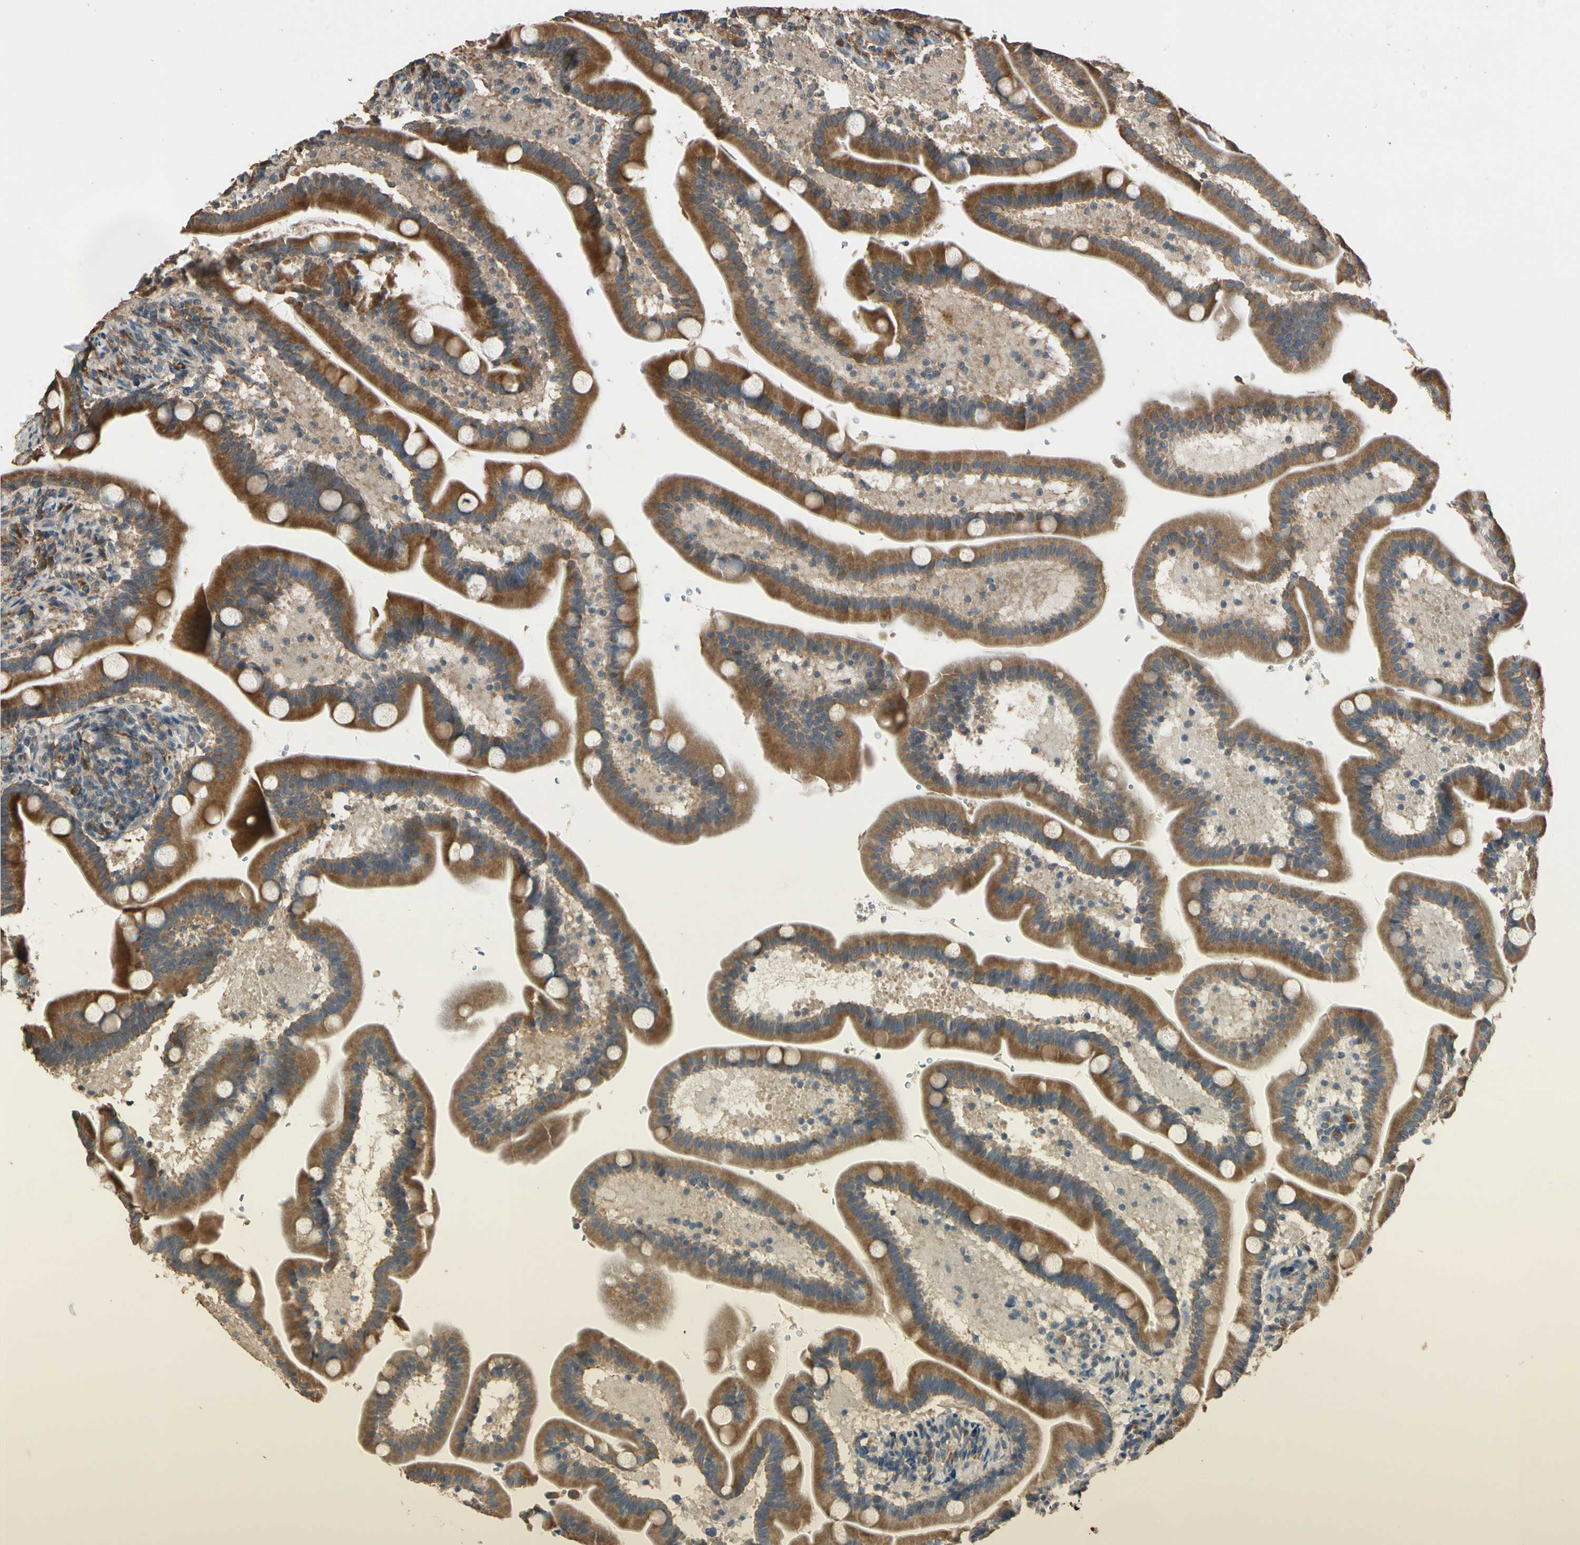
{"staining": {"intensity": "strong", "quantity": ">75%", "location": "cytoplasmic/membranous"}, "tissue": "duodenum", "cell_type": "Glandular cells", "image_type": "normal", "snomed": [{"axis": "morphology", "description": "Normal tissue, NOS"}, {"axis": "topography", "description": "Duodenum"}], "caption": "IHC (DAB (3,3'-diaminobenzidine)) staining of unremarkable human duodenum shows strong cytoplasmic/membranous protein positivity in about >75% of glandular cells. (DAB IHC, brown staining for protein, blue staining for nuclei).", "gene": "STX18", "patient": {"sex": "male", "age": 54}}